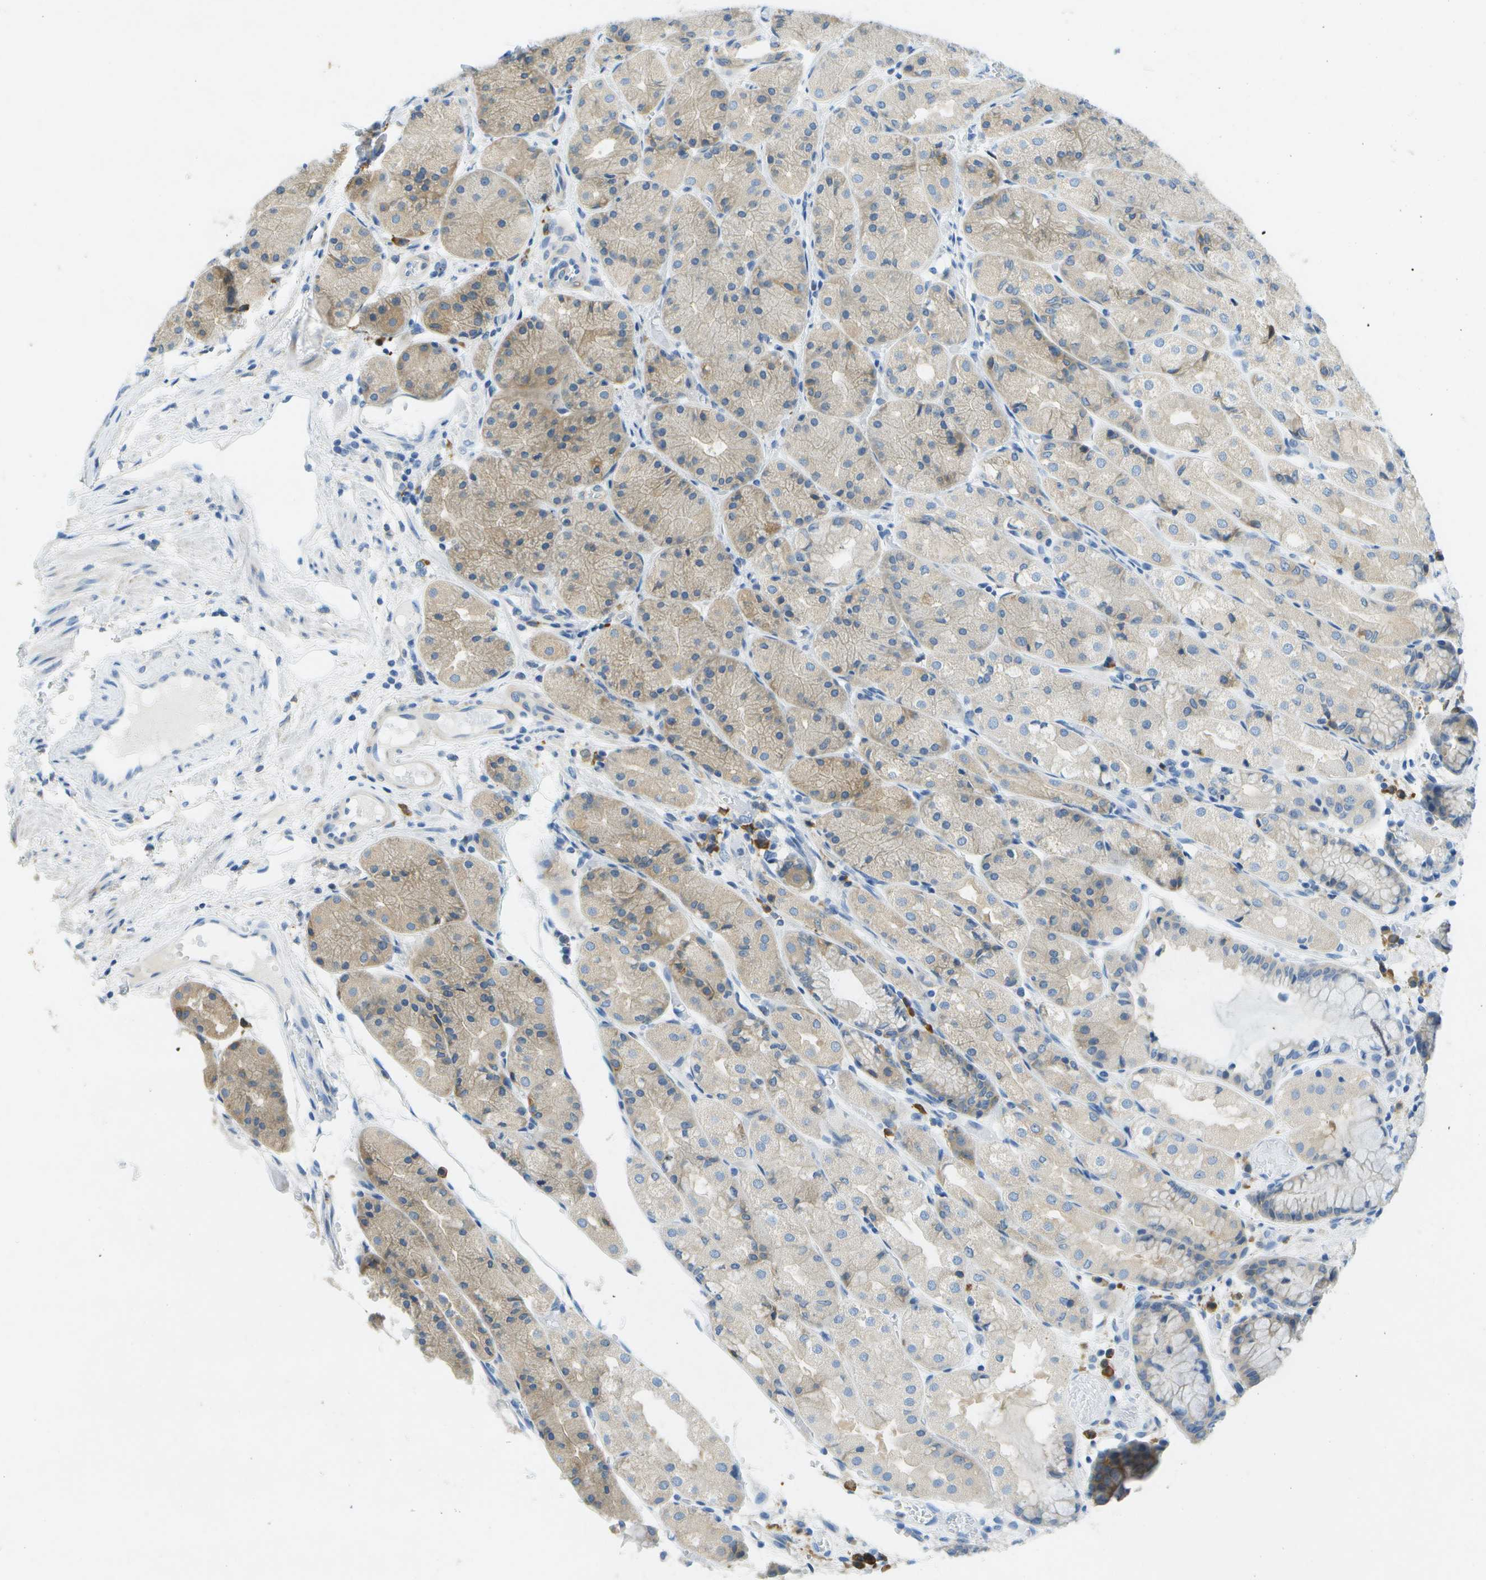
{"staining": {"intensity": "weak", "quantity": "<25%", "location": "cytoplasmic/membranous"}, "tissue": "stomach", "cell_type": "Glandular cells", "image_type": "normal", "snomed": [{"axis": "morphology", "description": "Normal tissue, NOS"}, {"axis": "topography", "description": "Stomach, upper"}], "caption": "A high-resolution image shows immunohistochemistry (IHC) staining of unremarkable stomach, which exhibits no significant expression in glandular cells.", "gene": "WNK2", "patient": {"sex": "male", "age": 72}}